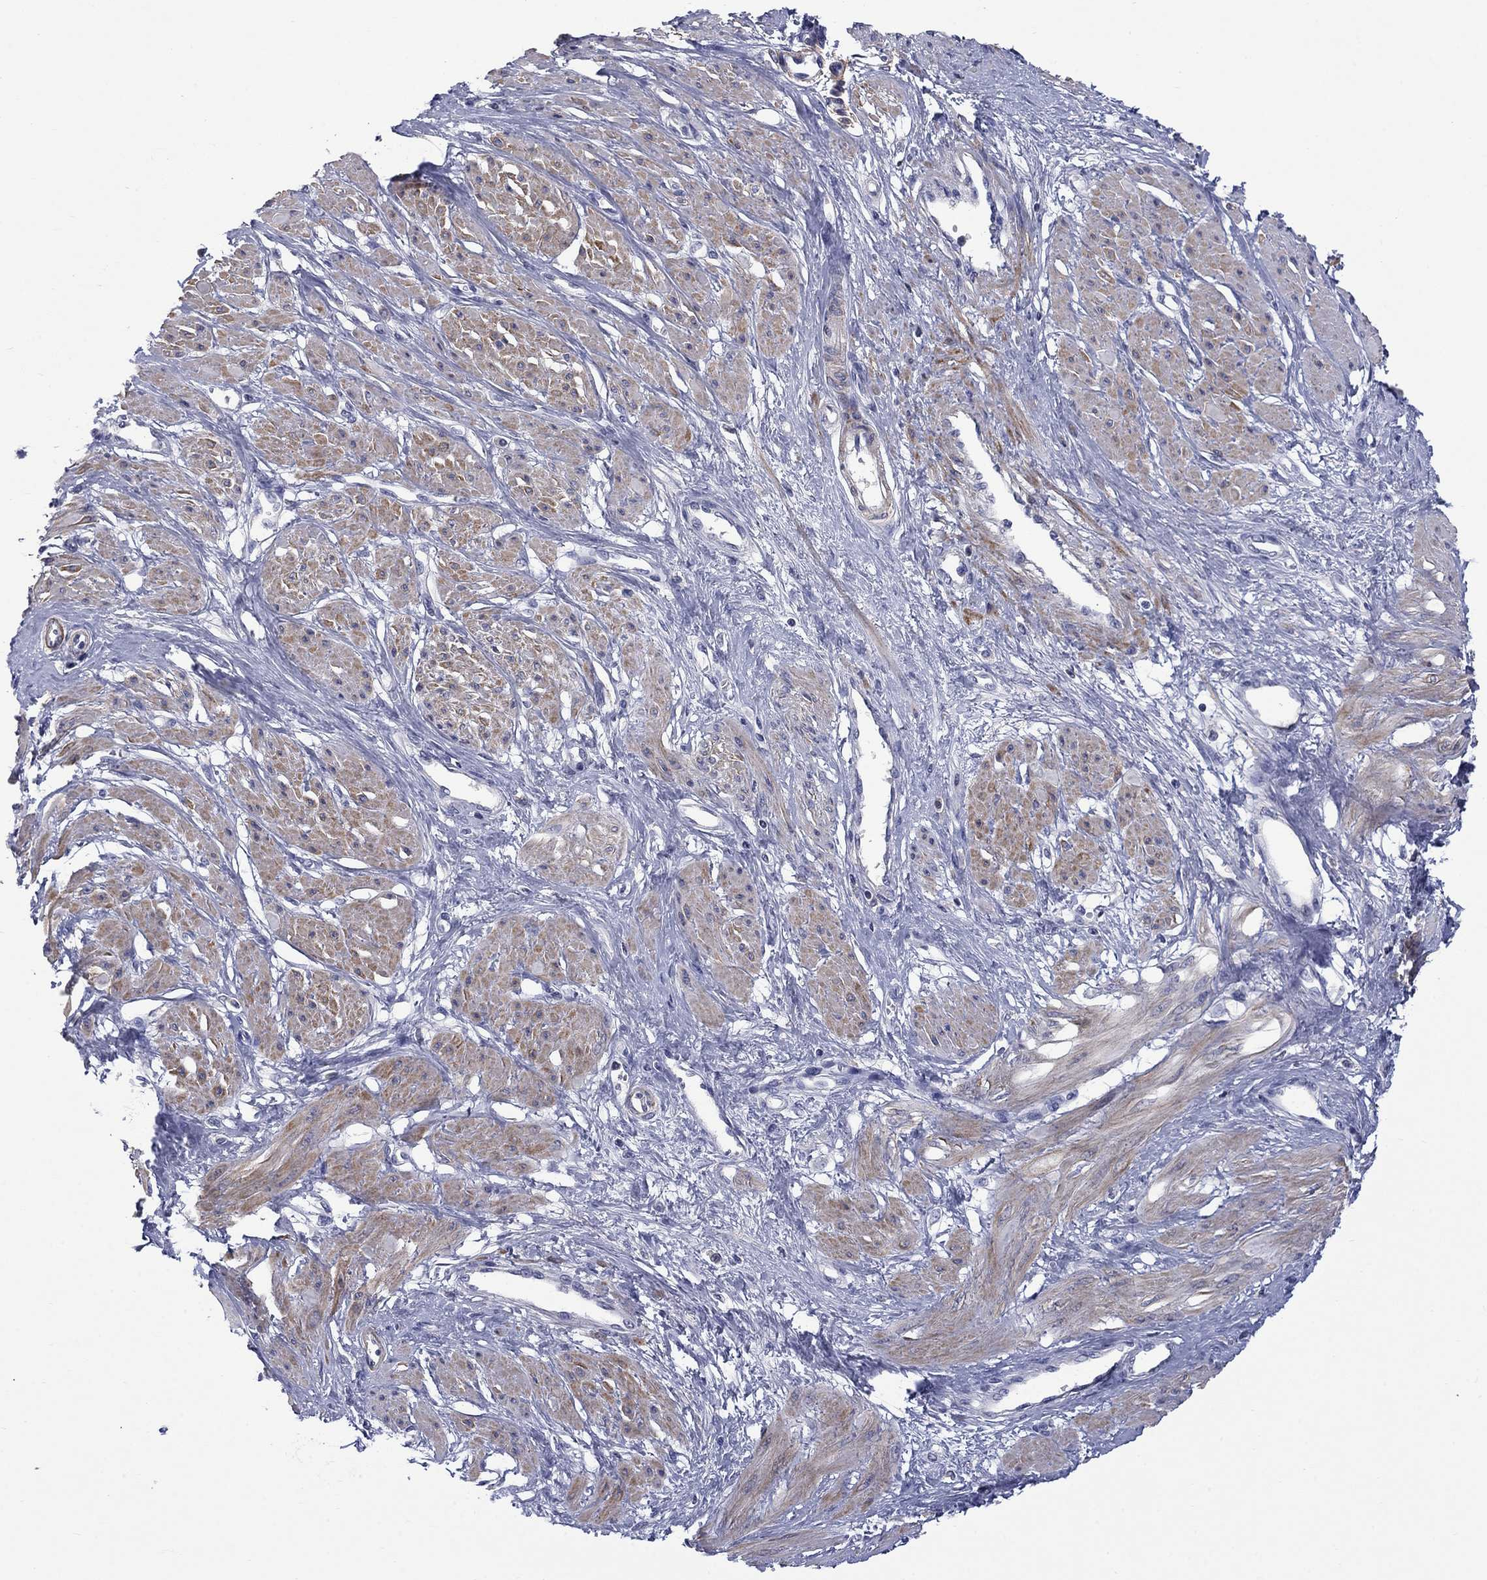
{"staining": {"intensity": "moderate", "quantity": "25%-75%", "location": "cytoplasmic/membranous"}, "tissue": "smooth muscle", "cell_type": "Smooth muscle cells", "image_type": "normal", "snomed": [{"axis": "morphology", "description": "Normal tissue, NOS"}, {"axis": "topography", "description": "Smooth muscle"}, {"axis": "topography", "description": "Uterus"}], "caption": "High-power microscopy captured an immunohistochemistry (IHC) photomicrograph of unremarkable smooth muscle, revealing moderate cytoplasmic/membranous staining in about 25%-75% of smooth muscle cells. The protein is shown in brown color, while the nuclei are stained blue.", "gene": "FRK", "patient": {"sex": "female", "age": 39}}